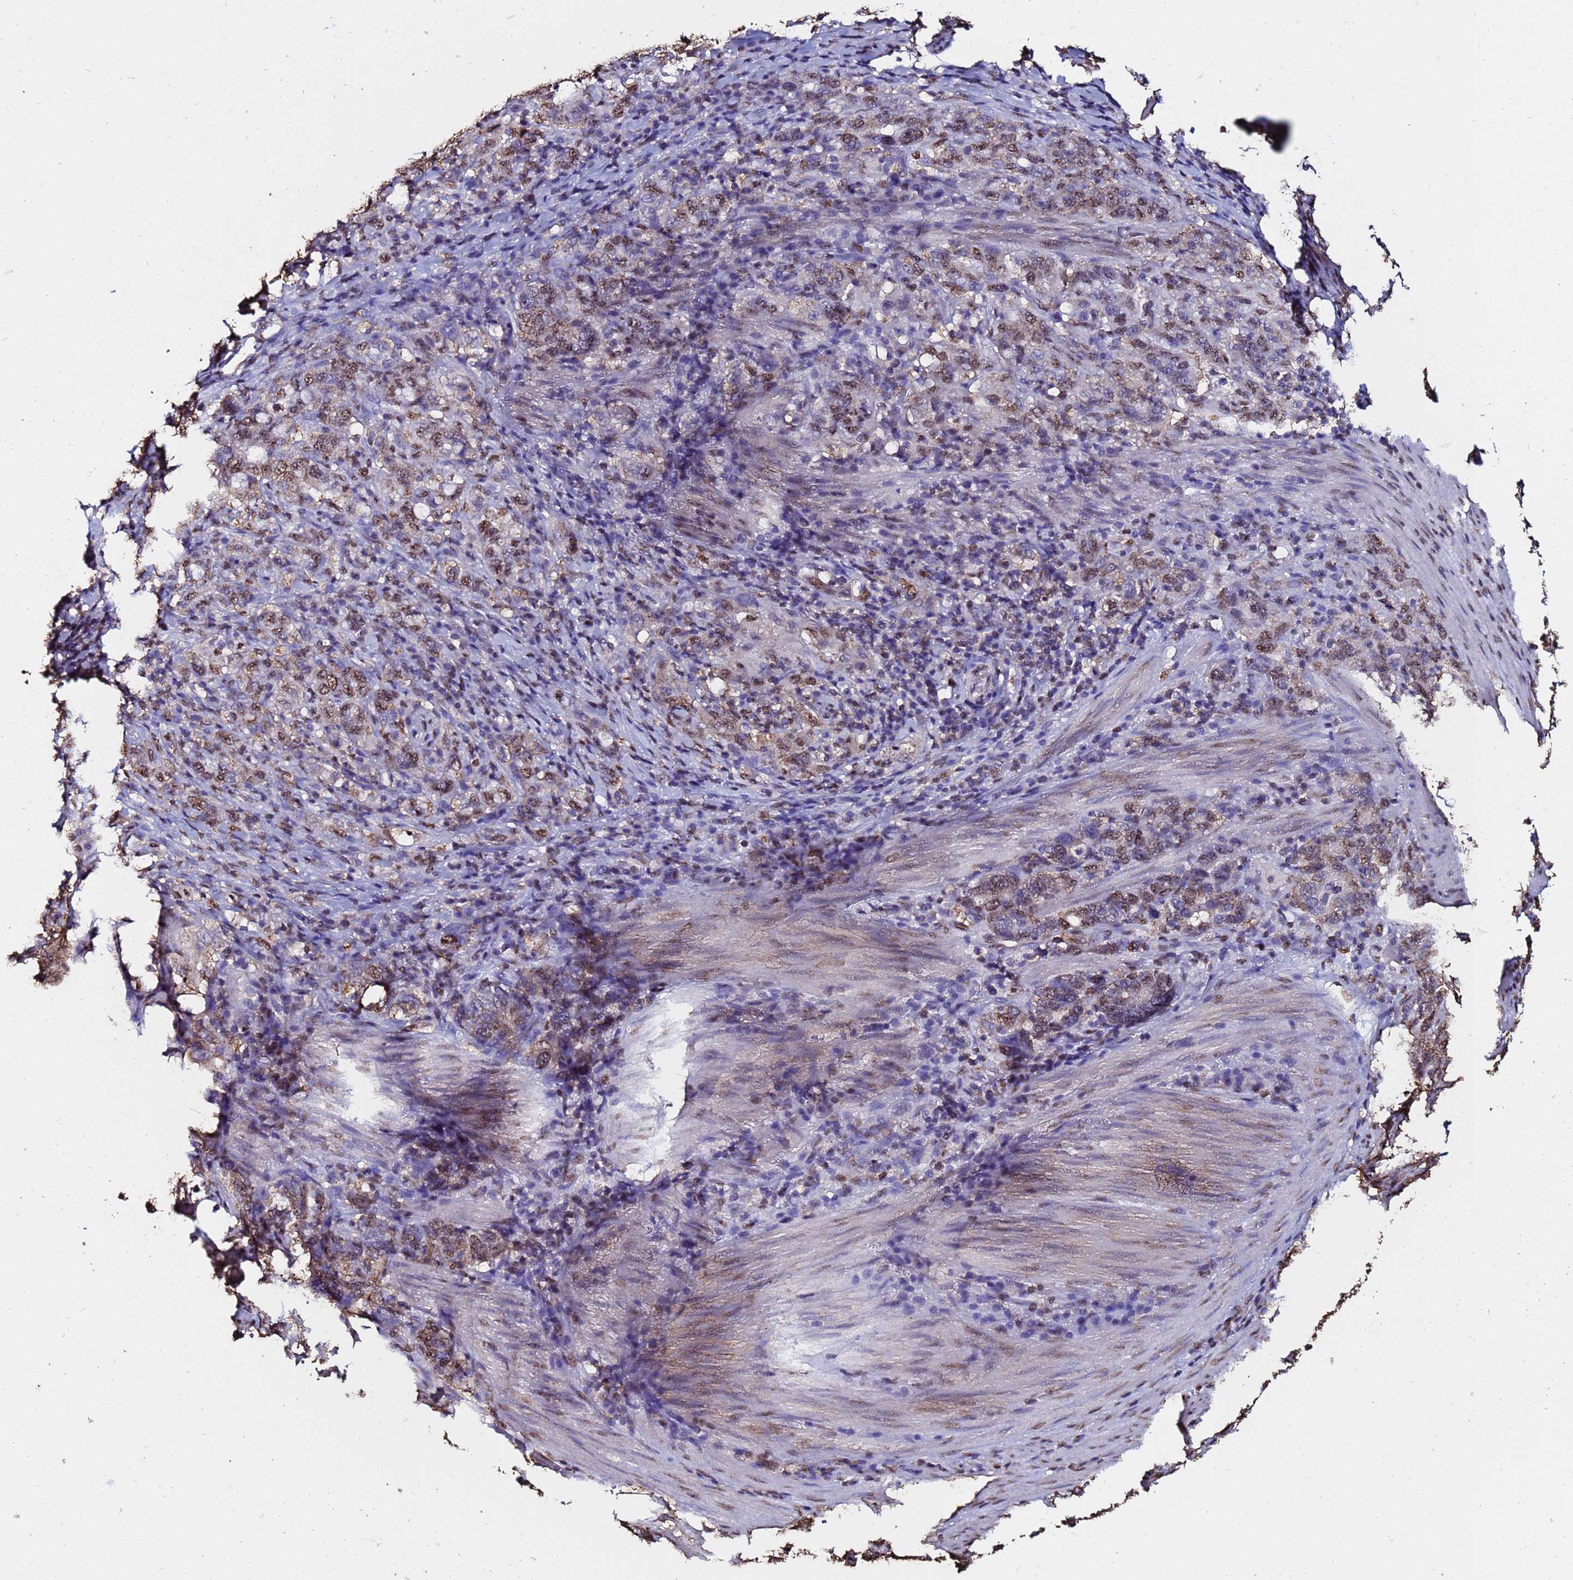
{"staining": {"intensity": "moderate", "quantity": "25%-75%", "location": "nuclear"}, "tissue": "stomach cancer", "cell_type": "Tumor cells", "image_type": "cancer", "snomed": [{"axis": "morphology", "description": "Adenocarcinoma, NOS"}, {"axis": "topography", "description": "Stomach, upper"}, {"axis": "topography", "description": "Stomach"}], "caption": "Immunohistochemistry histopathology image of neoplastic tissue: human stomach adenocarcinoma stained using IHC reveals medium levels of moderate protein expression localized specifically in the nuclear of tumor cells, appearing as a nuclear brown color.", "gene": "TRIP6", "patient": {"sex": "male", "age": 62}}